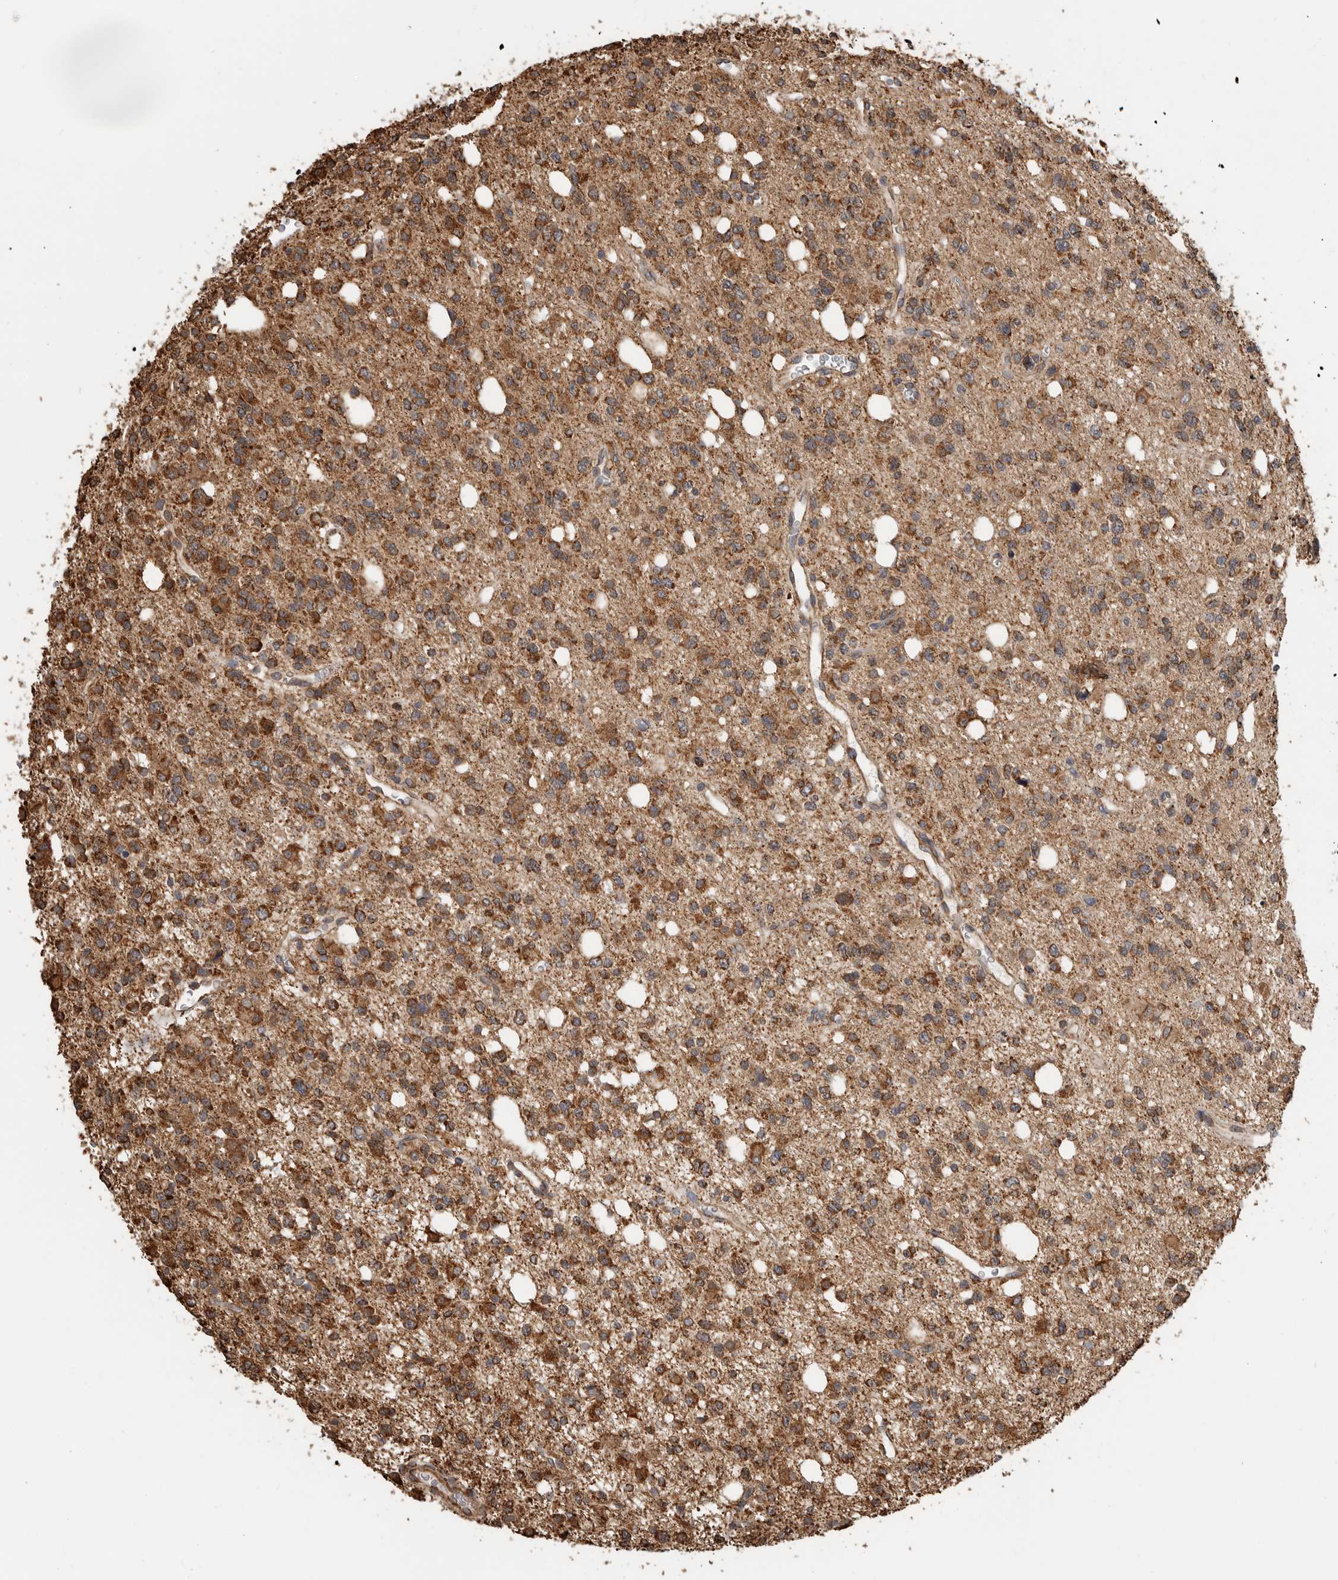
{"staining": {"intensity": "strong", "quantity": ">75%", "location": "cytoplasmic/membranous"}, "tissue": "glioma", "cell_type": "Tumor cells", "image_type": "cancer", "snomed": [{"axis": "morphology", "description": "Glioma, malignant, High grade"}, {"axis": "topography", "description": "Brain"}], "caption": "Immunohistochemical staining of malignant high-grade glioma displays strong cytoplasmic/membranous protein positivity in approximately >75% of tumor cells.", "gene": "GCNT2", "patient": {"sex": "female", "age": 62}}